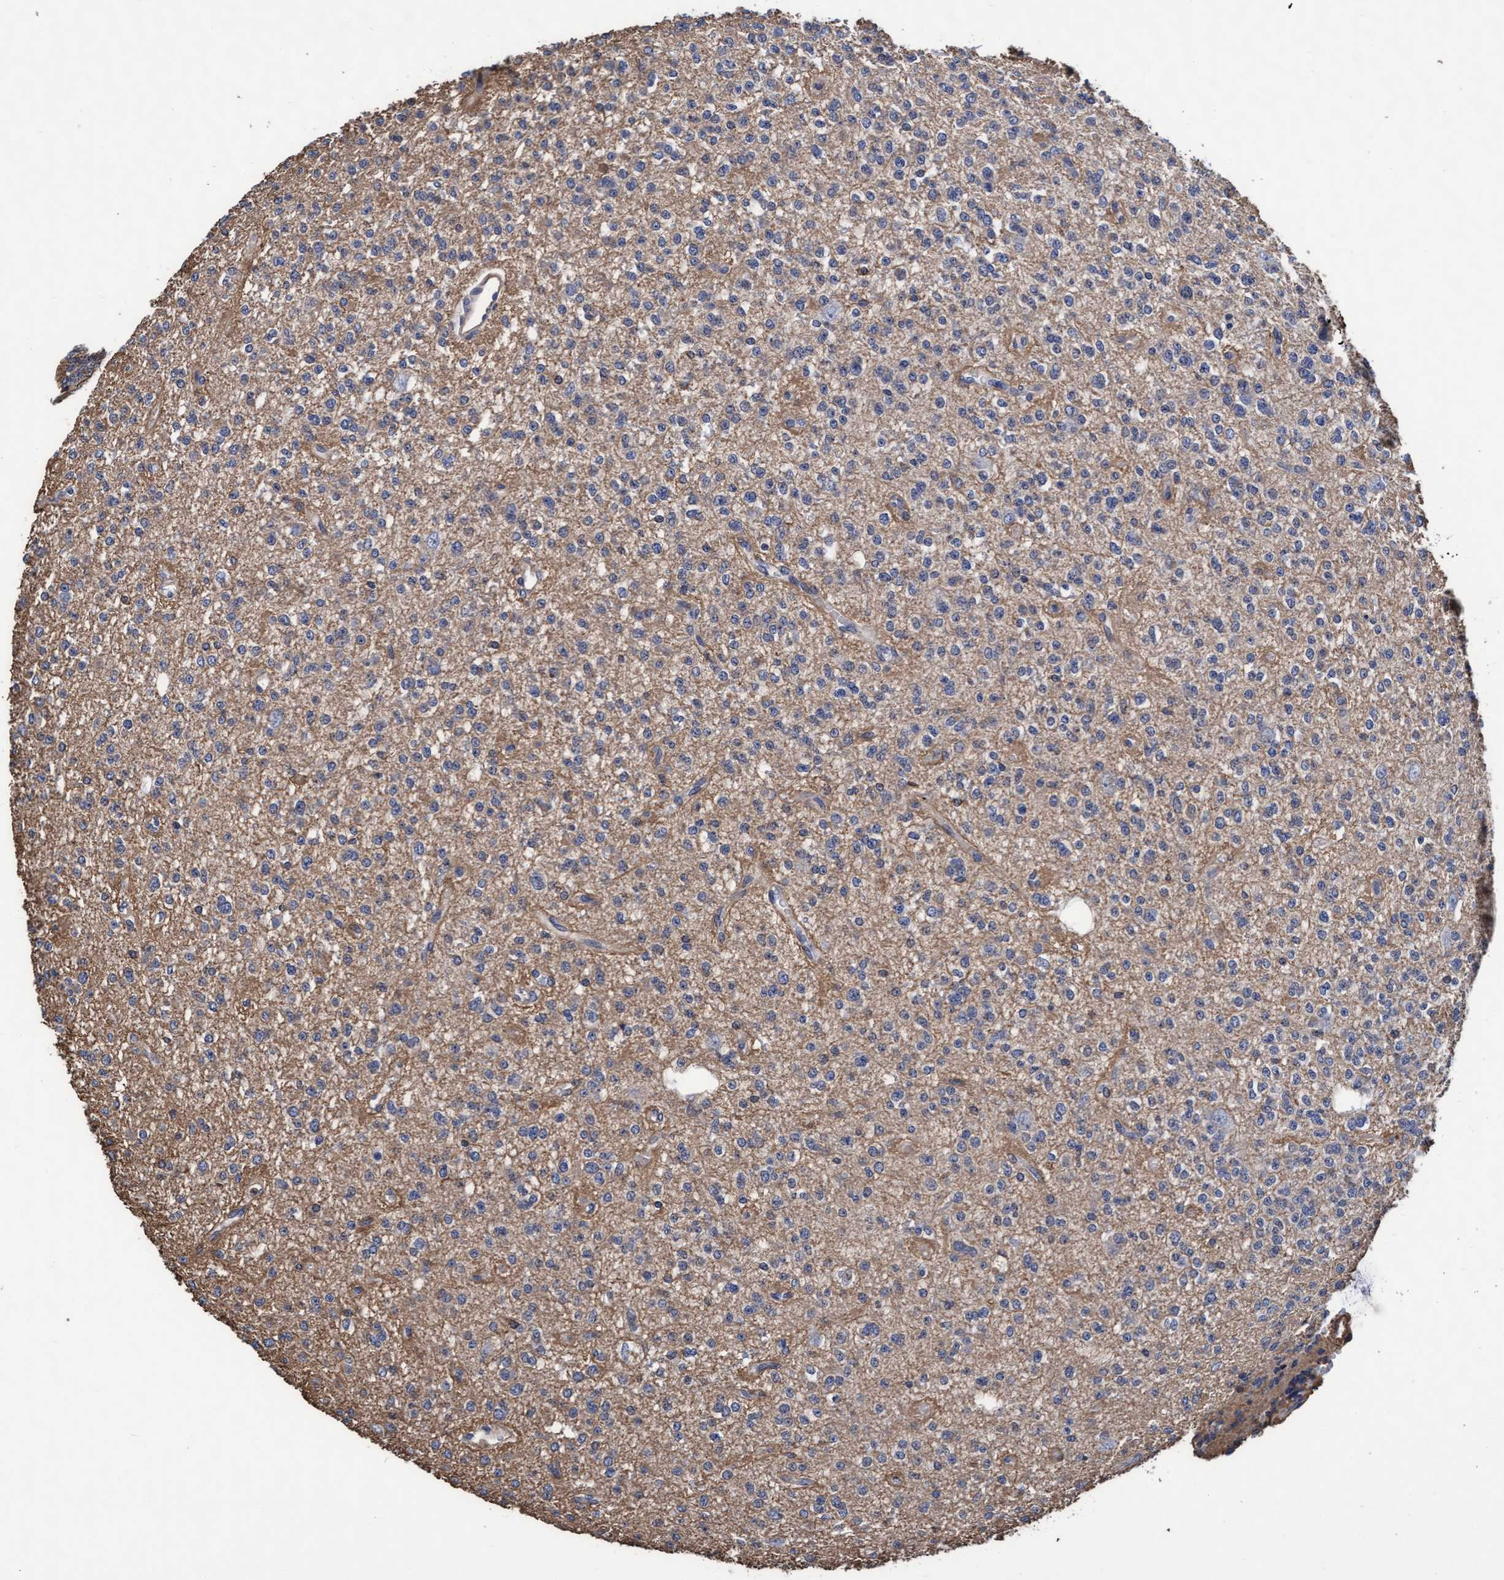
{"staining": {"intensity": "negative", "quantity": "none", "location": "none"}, "tissue": "glioma", "cell_type": "Tumor cells", "image_type": "cancer", "snomed": [{"axis": "morphology", "description": "Glioma, malignant, Low grade"}, {"axis": "topography", "description": "Brain"}], "caption": "Immunohistochemistry of human low-grade glioma (malignant) exhibits no staining in tumor cells.", "gene": "GRHPR", "patient": {"sex": "male", "age": 38}}